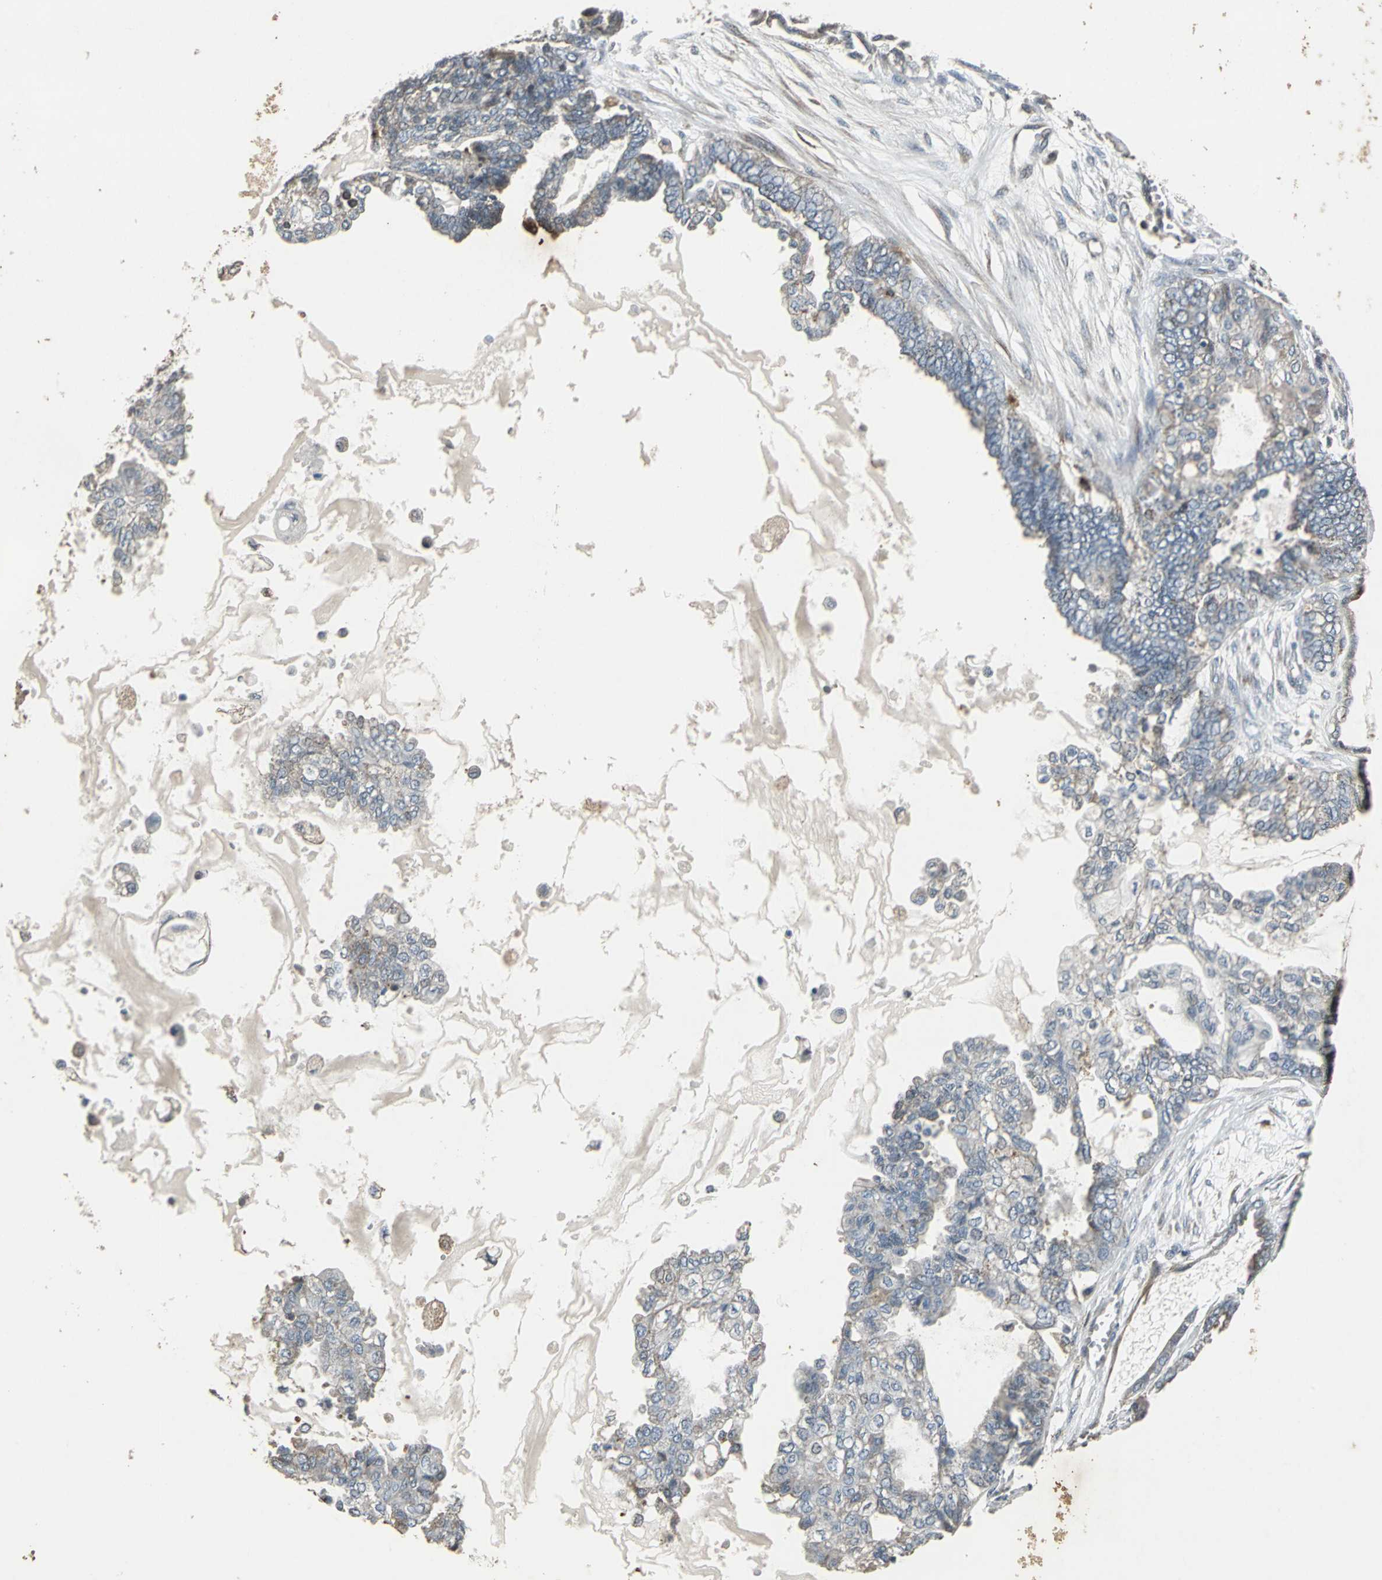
{"staining": {"intensity": "weak", "quantity": "25%-75%", "location": "cytoplasmic/membranous"}, "tissue": "ovarian cancer", "cell_type": "Tumor cells", "image_type": "cancer", "snomed": [{"axis": "morphology", "description": "Carcinoma, NOS"}, {"axis": "morphology", "description": "Carcinoma, endometroid"}, {"axis": "topography", "description": "Ovary"}], "caption": "A brown stain shows weak cytoplasmic/membranous positivity of a protein in ovarian carcinoma tumor cells.", "gene": "DNAJB4", "patient": {"sex": "female", "age": 50}}